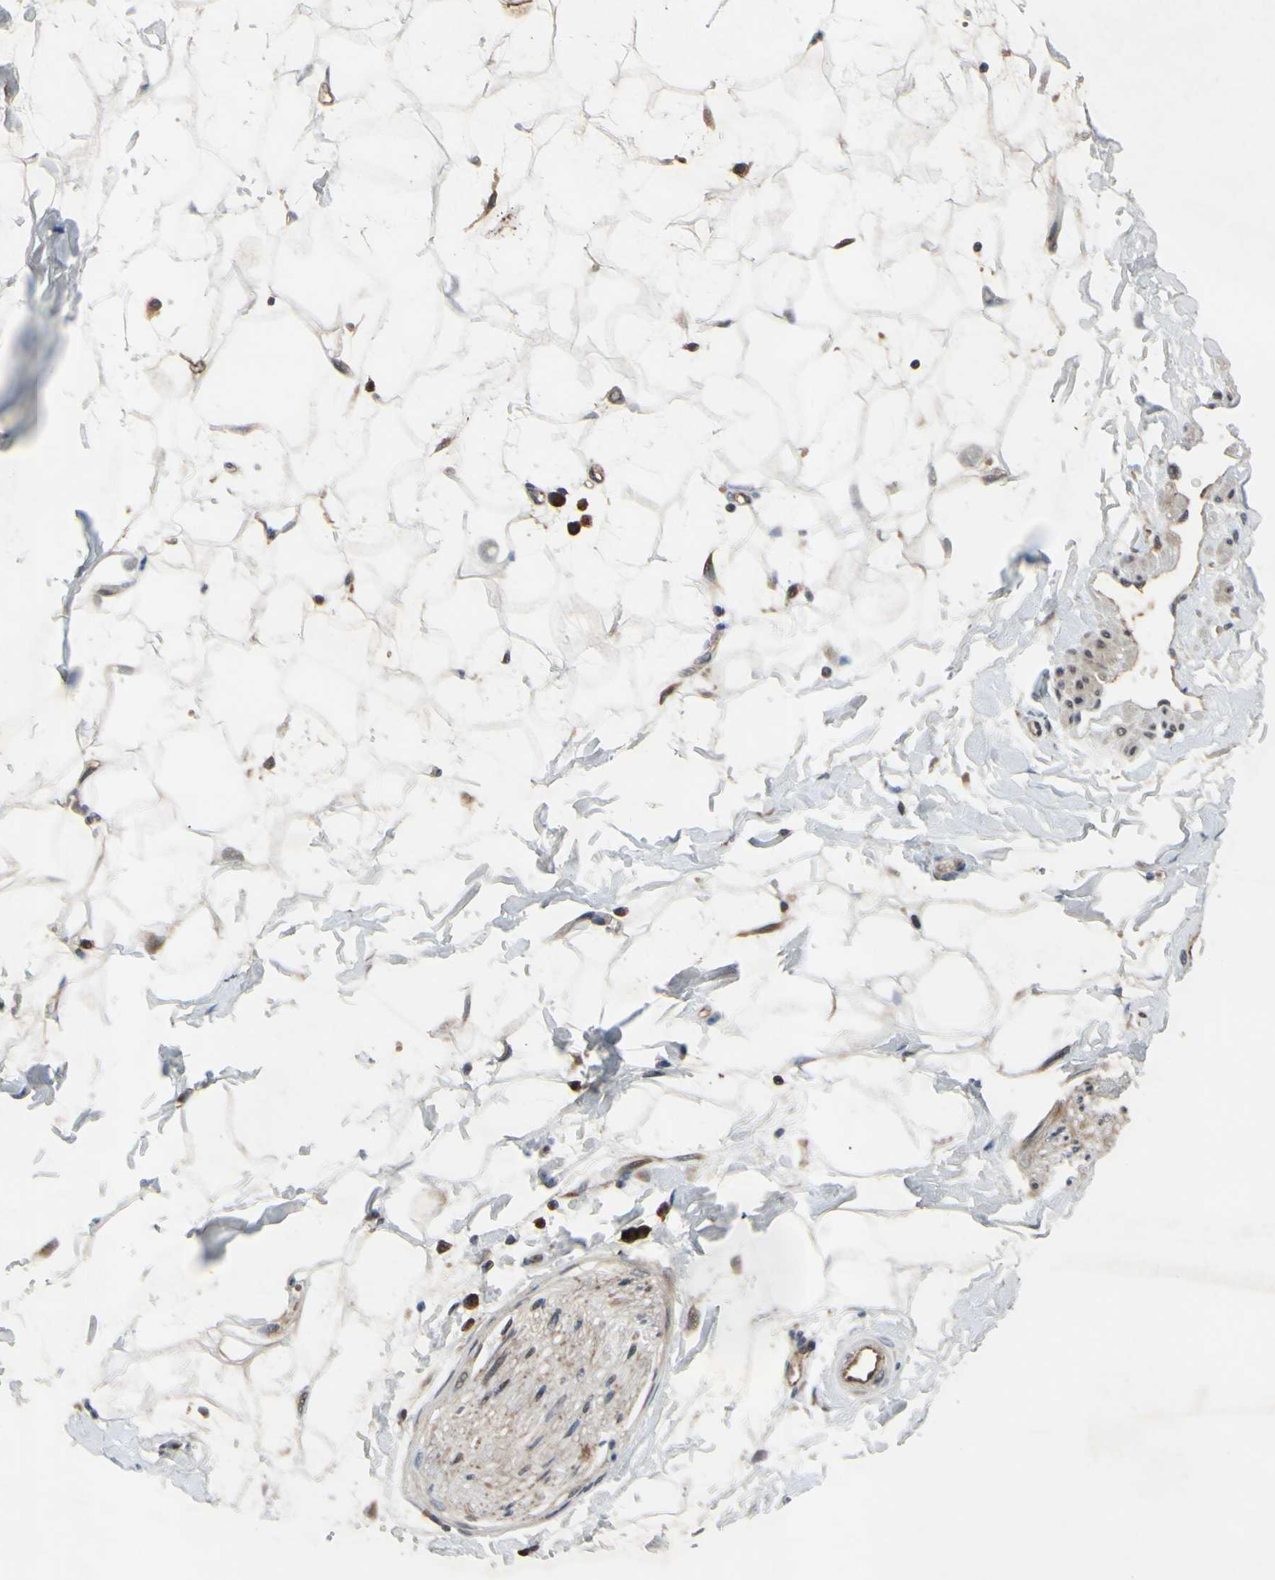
{"staining": {"intensity": "moderate", "quantity": "<25%", "location": "cytoplasmic/membranous"}, "tissue": "adipose tissue", "cell_type": "Adipocytes", "image_type": "normal", "snomed": [{"axis": "morphology", "description": "Normal tissue, NOS"}, {"axis": "topography", "description": "Soft tissue"}], "caption": "Immunohistochemistry (IHC) (DAB (3,3'-diaminobenzidine)) staining of unremarkable adipose tissue exhibits moderate cytoplasmic/membranous protein staining in approximately <25% of adipocytes. The staining is performed using DAB (3,3'-diaminobenzidine) brown chromogen to label protein expression. The nuclei are counter-stained blue using hematoxylin.", "gene": "XIAP", "patient": {"sex": "male", "age": 72}}